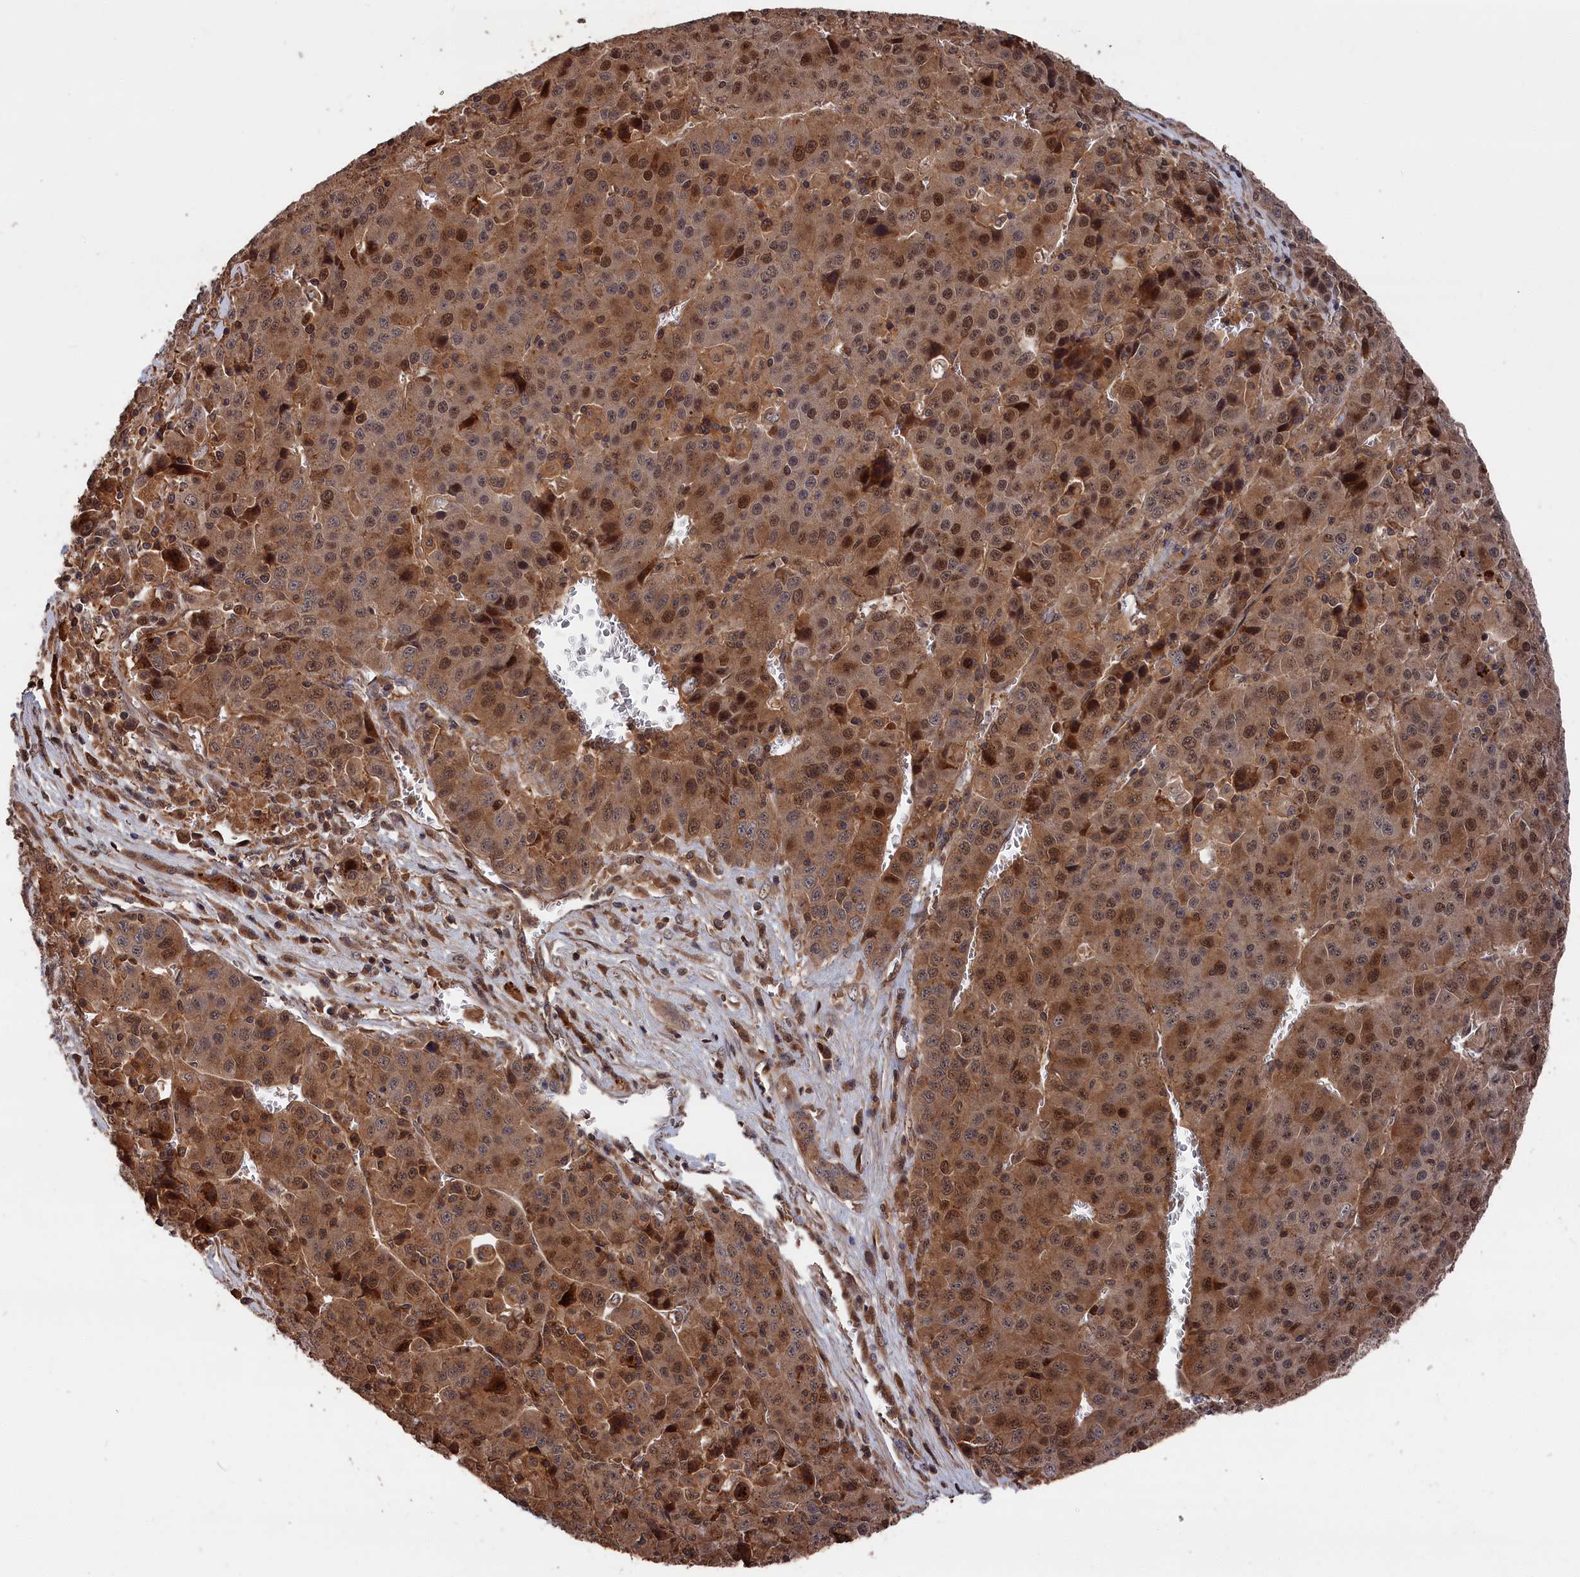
{"staining": {"intensity": "moderate", "quantity": ">75%", "location": "cytoplasmic/membranous,nuclear"}, "tissue": "liver cancer", "cell_type": "Tumor cells", "image_type": "cancer", "snomed": [{"axis": "morphology", "description": "Carcinoma, Hepatocellular, NOS"}, {"axis": "topography", "description": "Liver"}], "caption": "Immunohistochemical staining of human liver hepatocellular carcinoma shows moderate cytoplasmic/membranous and nuclear protein positivity in about >75% of tumor cells. The protein is stained brown, and the nuclei are stained in blue (DAB IHC with brightfield microscopy, high magnification).", "gene": "RMI2", "patient": {"sex": "female", "age": 53}}